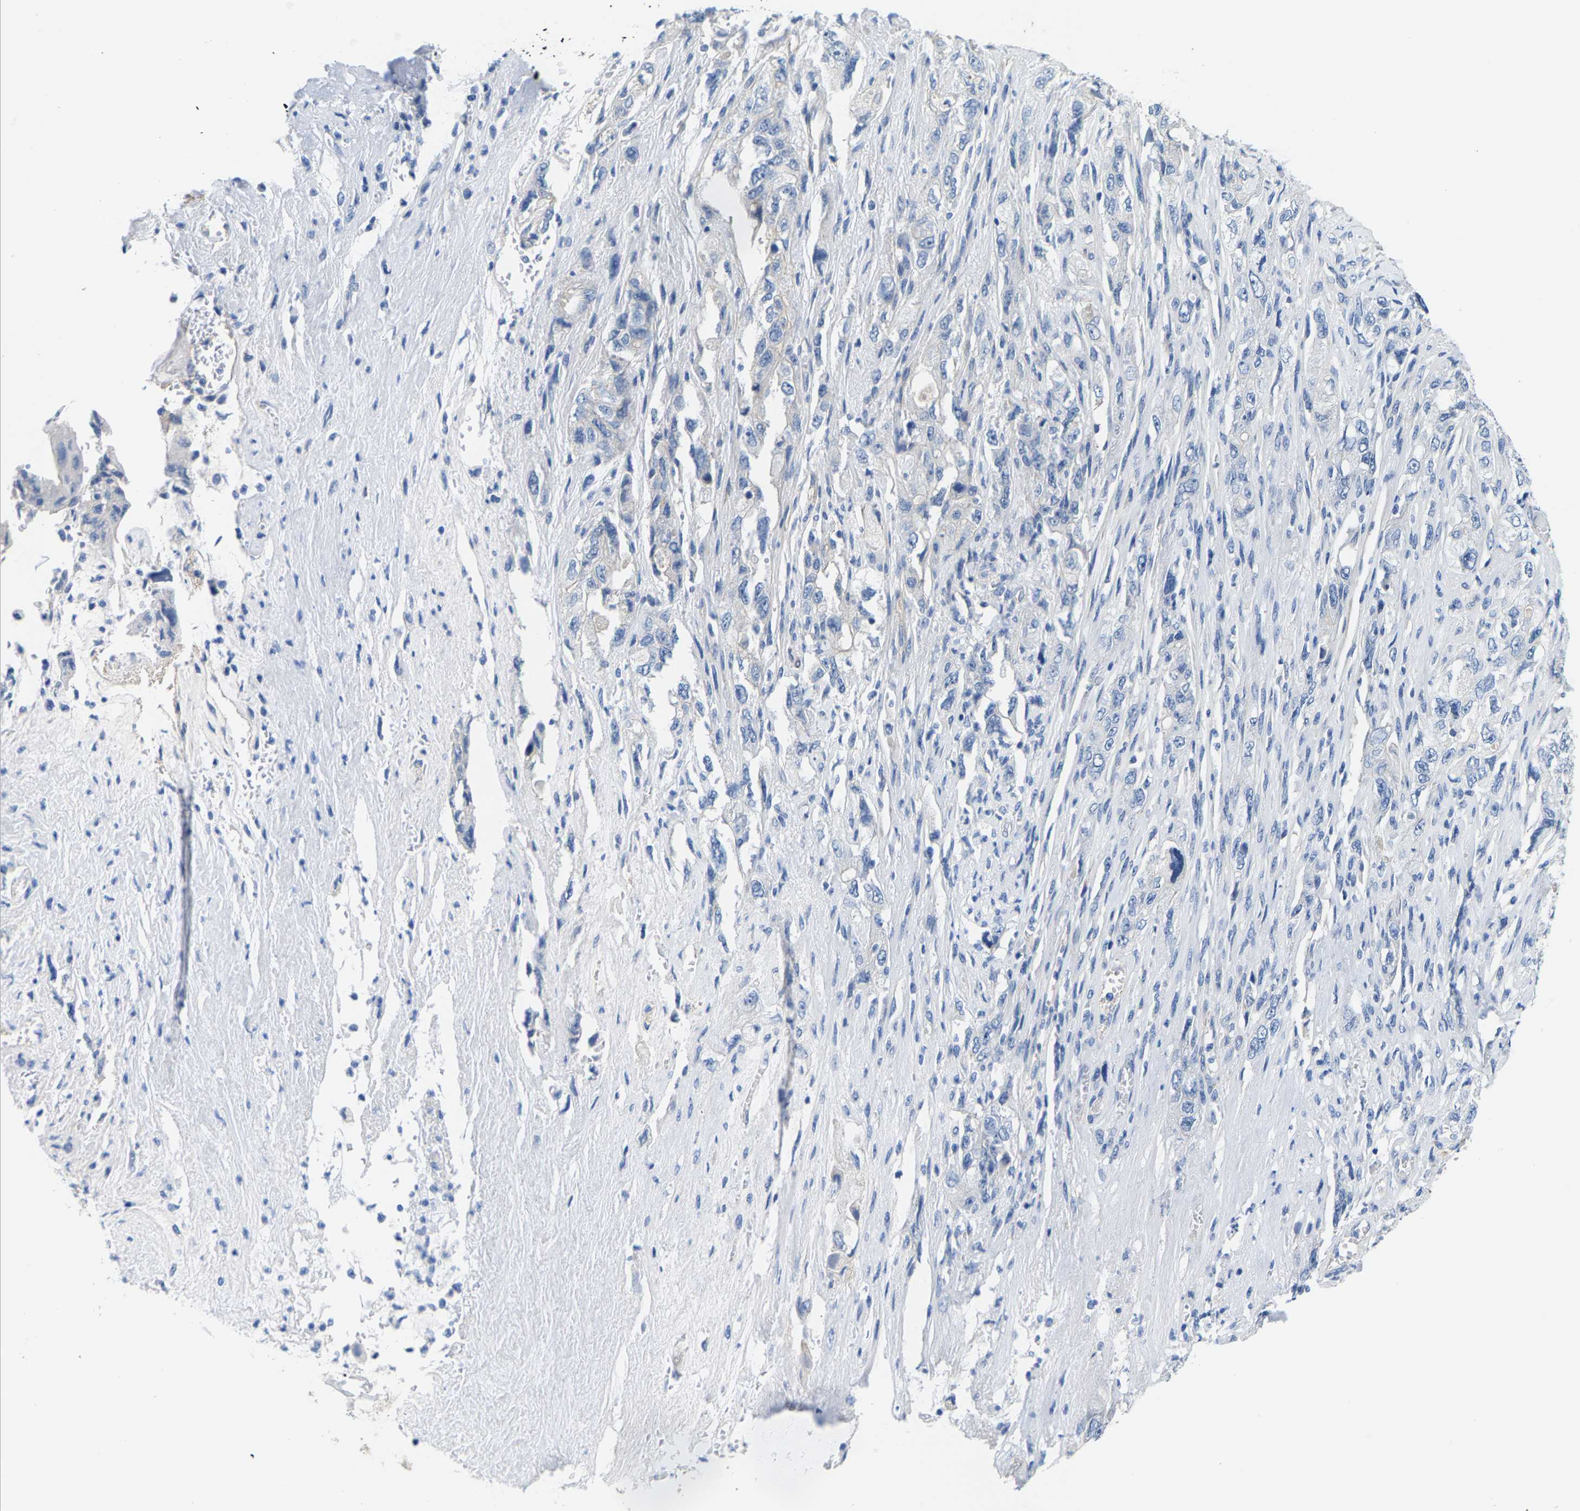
{"staining": {"intensity": "negative", "quantity": "none", "location": "none"}, "tissue": "pancreatic cancer", "cell_type": "Tumor cells", "image_type": "cancer", "snomed": [{"axis": "morphology", "description": "Adenocarcinoma, NOS"}, {"axis": "topography", "description": "Pancreas"}], "caption": "Tumor cells show no significant staining in adenocarcinoma (pancreatic).", "gene": "DSCAM", "patient": {"sex": "female", "age": 73}}